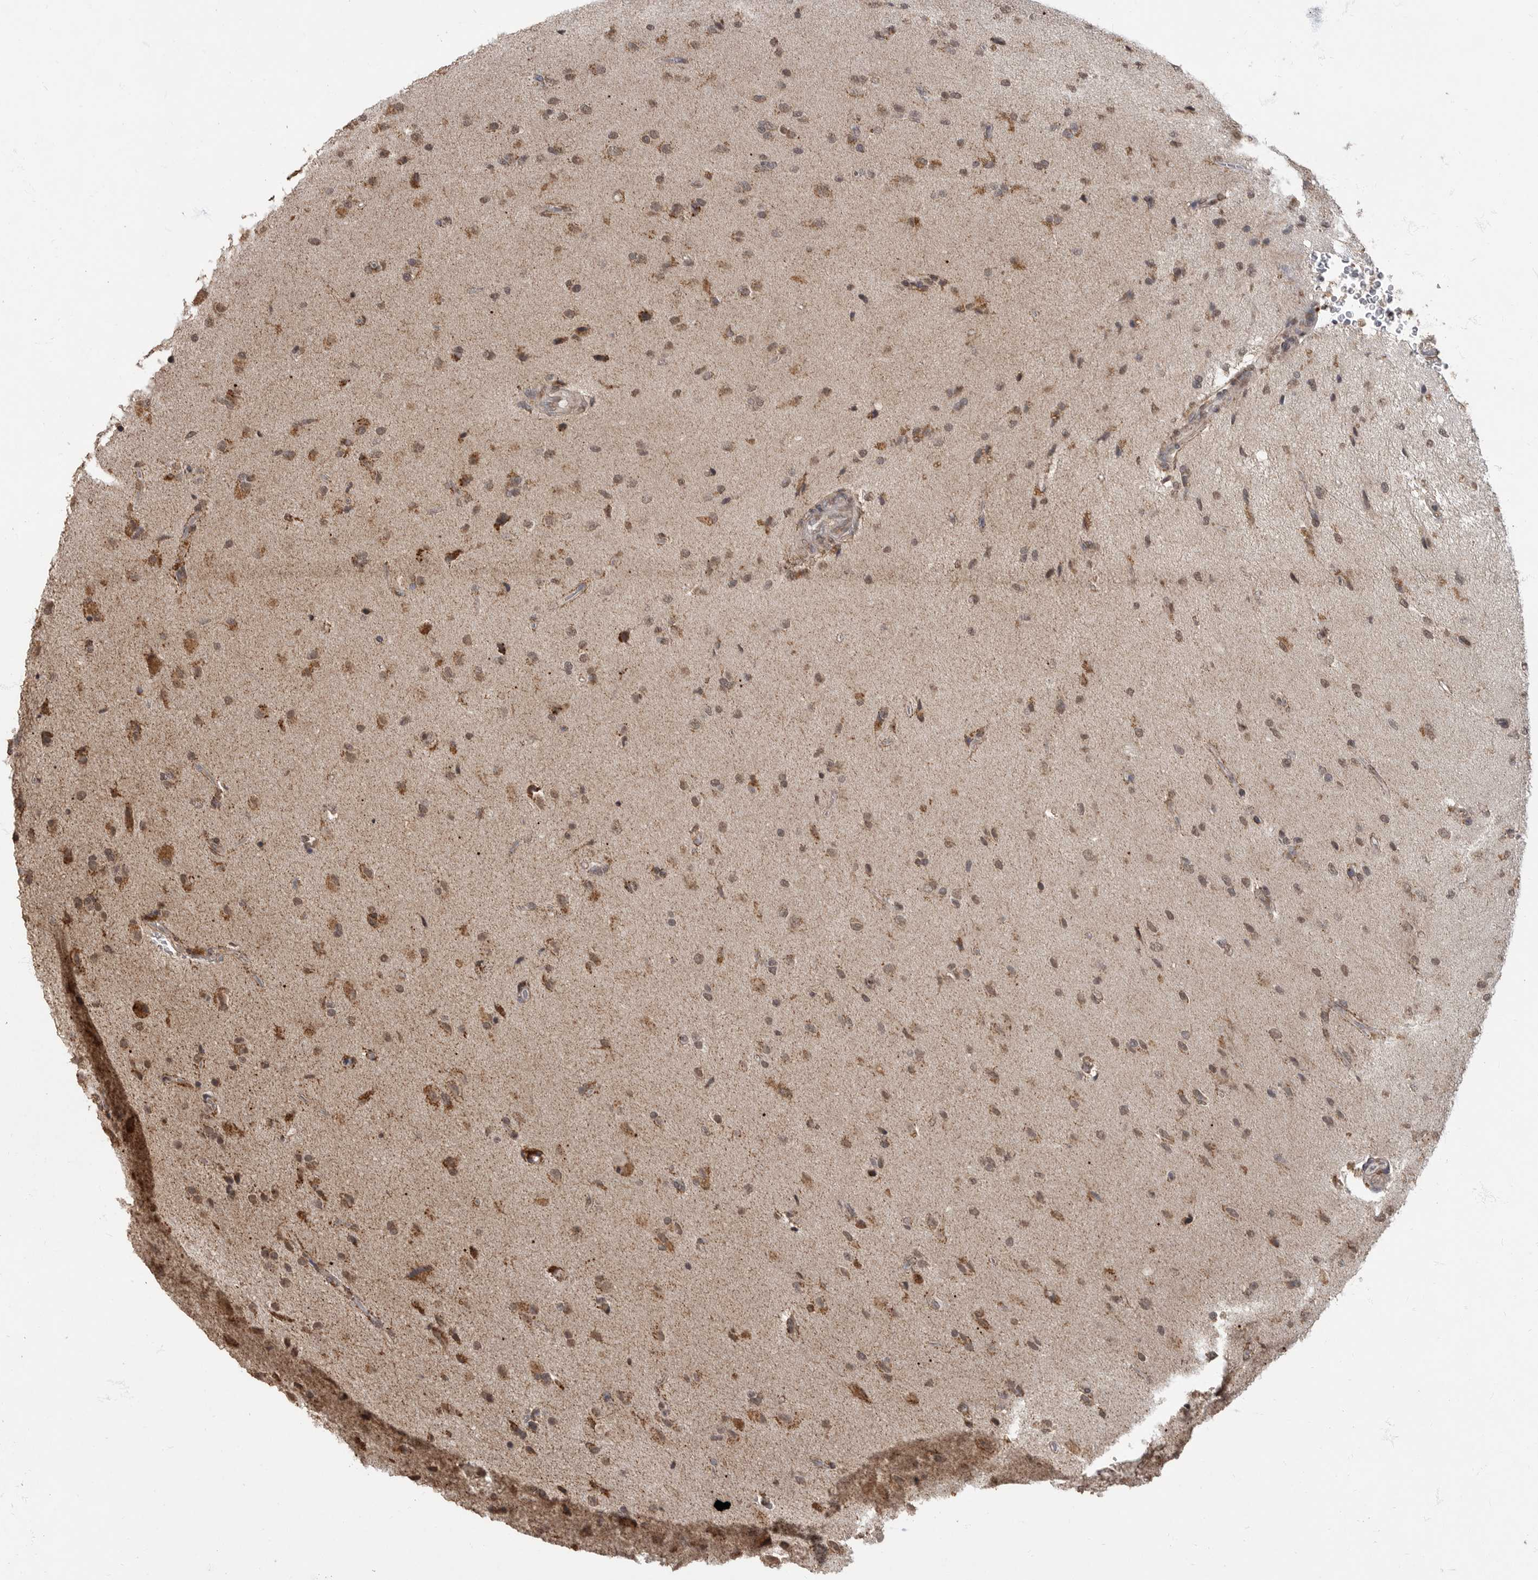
{"staining": {"intensity": "moderate", "quantity": ">75%", "location": "cytoplasmic/membranous,nuclear"}, "tissue": "glioma", "cell_type": "Tumor cells", "image_type": "cancer", "snomed": [{"axis": "morphology", "description": "Glioma, malignant, High grade"}, {"axis": "topography", "description": "Brain"}], "caption": "Human high-grade glioma (malignant) stained with a brown dye exhibits moderate cytoplasmic/membranous and nuclear positive positivity in about >75% of tumor cells.", "gene": "MAFG", "patient": {"sex": "male", "age": 72}}